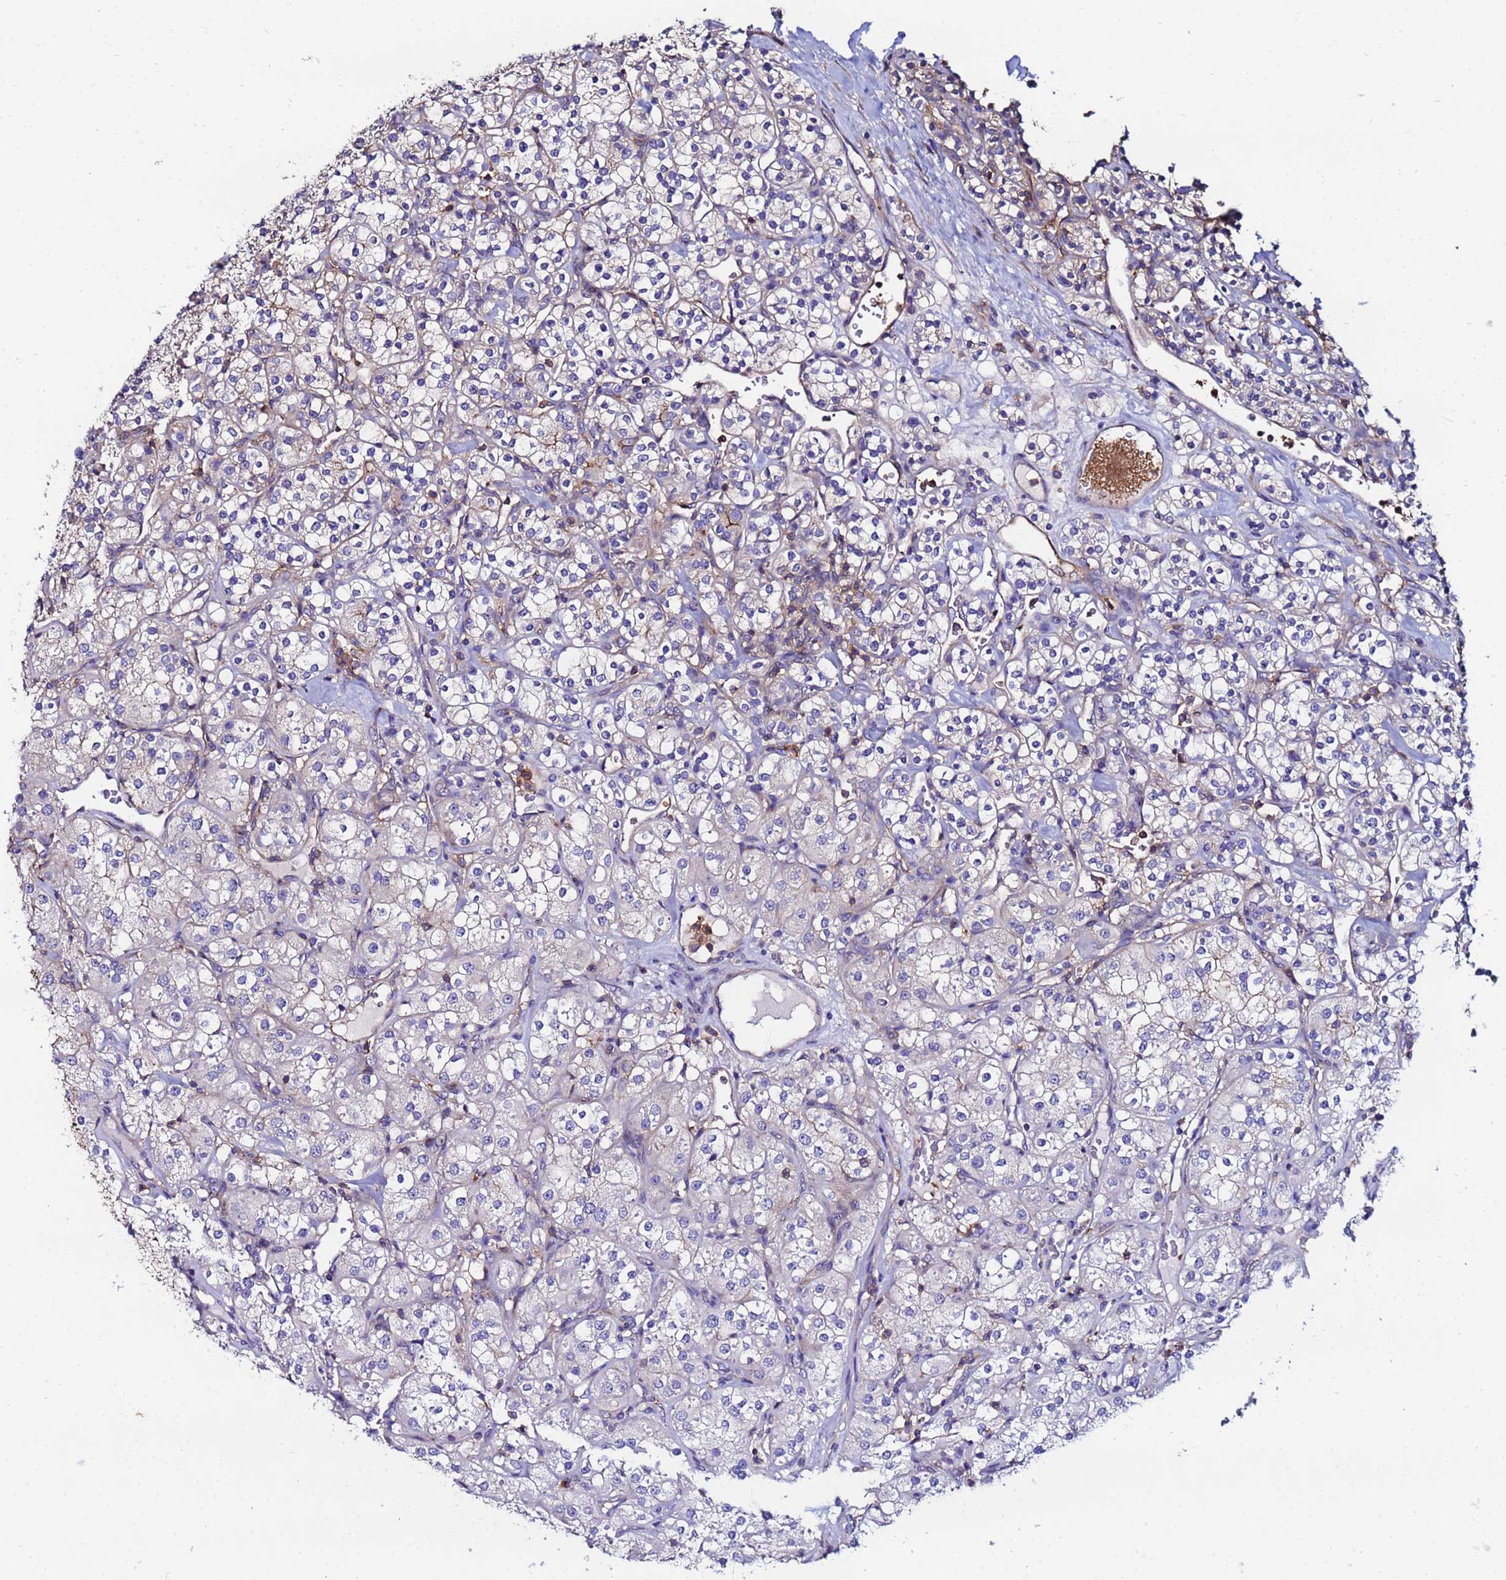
{"staining": {"intensity": "negative", "quantity": "none", "location": "none"}, "tissue": "renal cancer", "cell_type": "Tumor cells", "image_type": "cancer", "snomed": [{"axis": "morphology", "description": "Adenocarcinoma, NOS"}, {"axis": "topography", "description": "Kidney"}], "caption": "The IHC micrograph has no significant expression in tumor cells of renal cancer (adenocarcinoma) tissue.", "gene": "POTEE", "patient": {"sex": "male", "age": 77}}